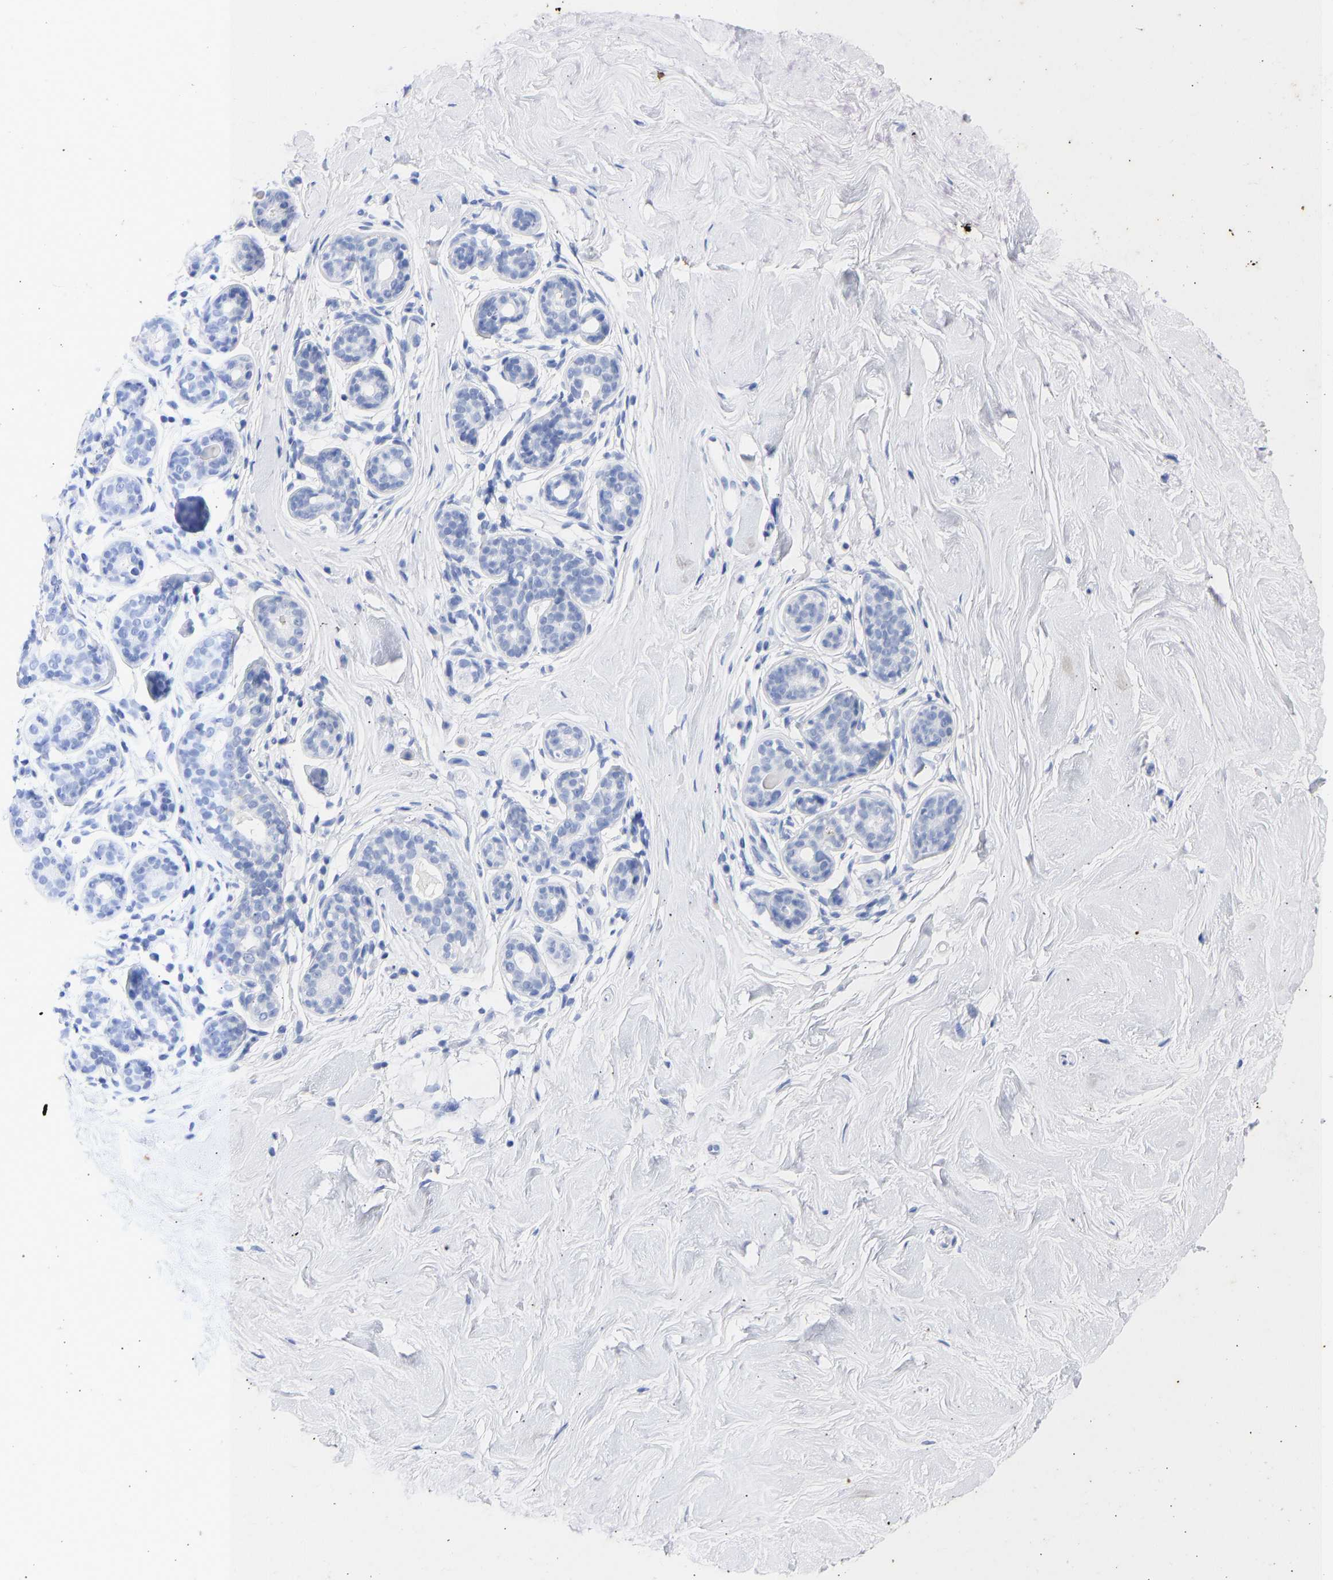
{"staining": {"intensity": "negative", "quantity": "none", "location": "none"}, "tissue": "breast", "cell_type": "Adipocytes", "image_type": "normal", "snomed": [{"axis": "morphology", "description": "Normal tissue, NOS"}, {"axis": "topography", "description": "Breast"}], "caption": "This is a photomicrograph of IHC staining of unremarkable breast, which shows no staining in adipocytes. (Brightfield microscopy of DAB immunohistochemistry at high magnification).", "gene": "KRT1", "patient": {"sex": "female", "age": 22}}